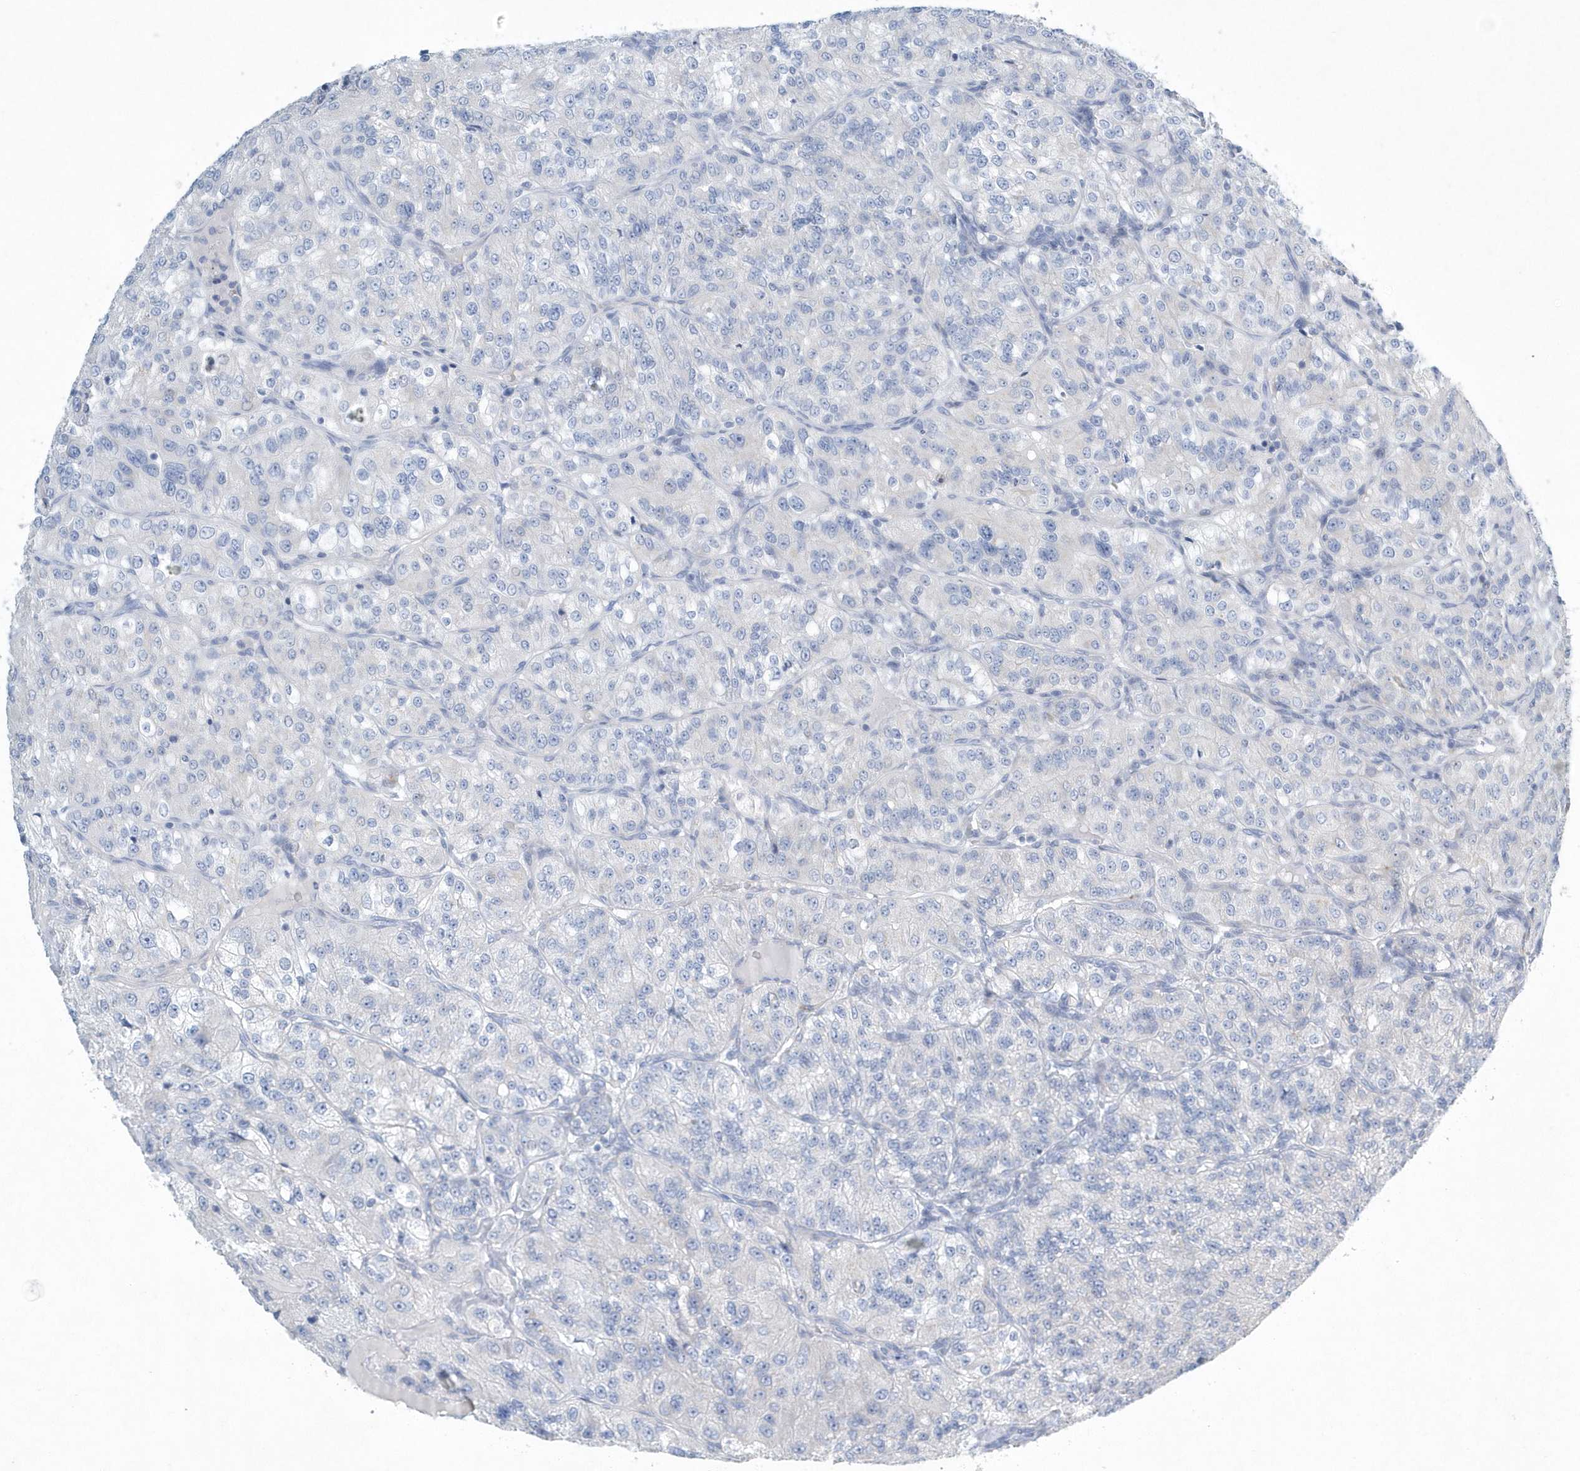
{"staining": {"intensity": "negative", "quantity": "none", "location": "none"}, "tissue": "renal cancer", "cell_type": "Tumor cells", "image_type": "cancer", "snomed": [{"axis": "morphology", "description": "Adenocarcinoma, NOS"}, {"axis": "topography", "description": "Kidney"}], "caption": "Immunohistochemical staining of renal cancer shows no significant positivity in tumor cells.", "gene": "SPATA18", "patient": {"sex": "female", "age": 63}}